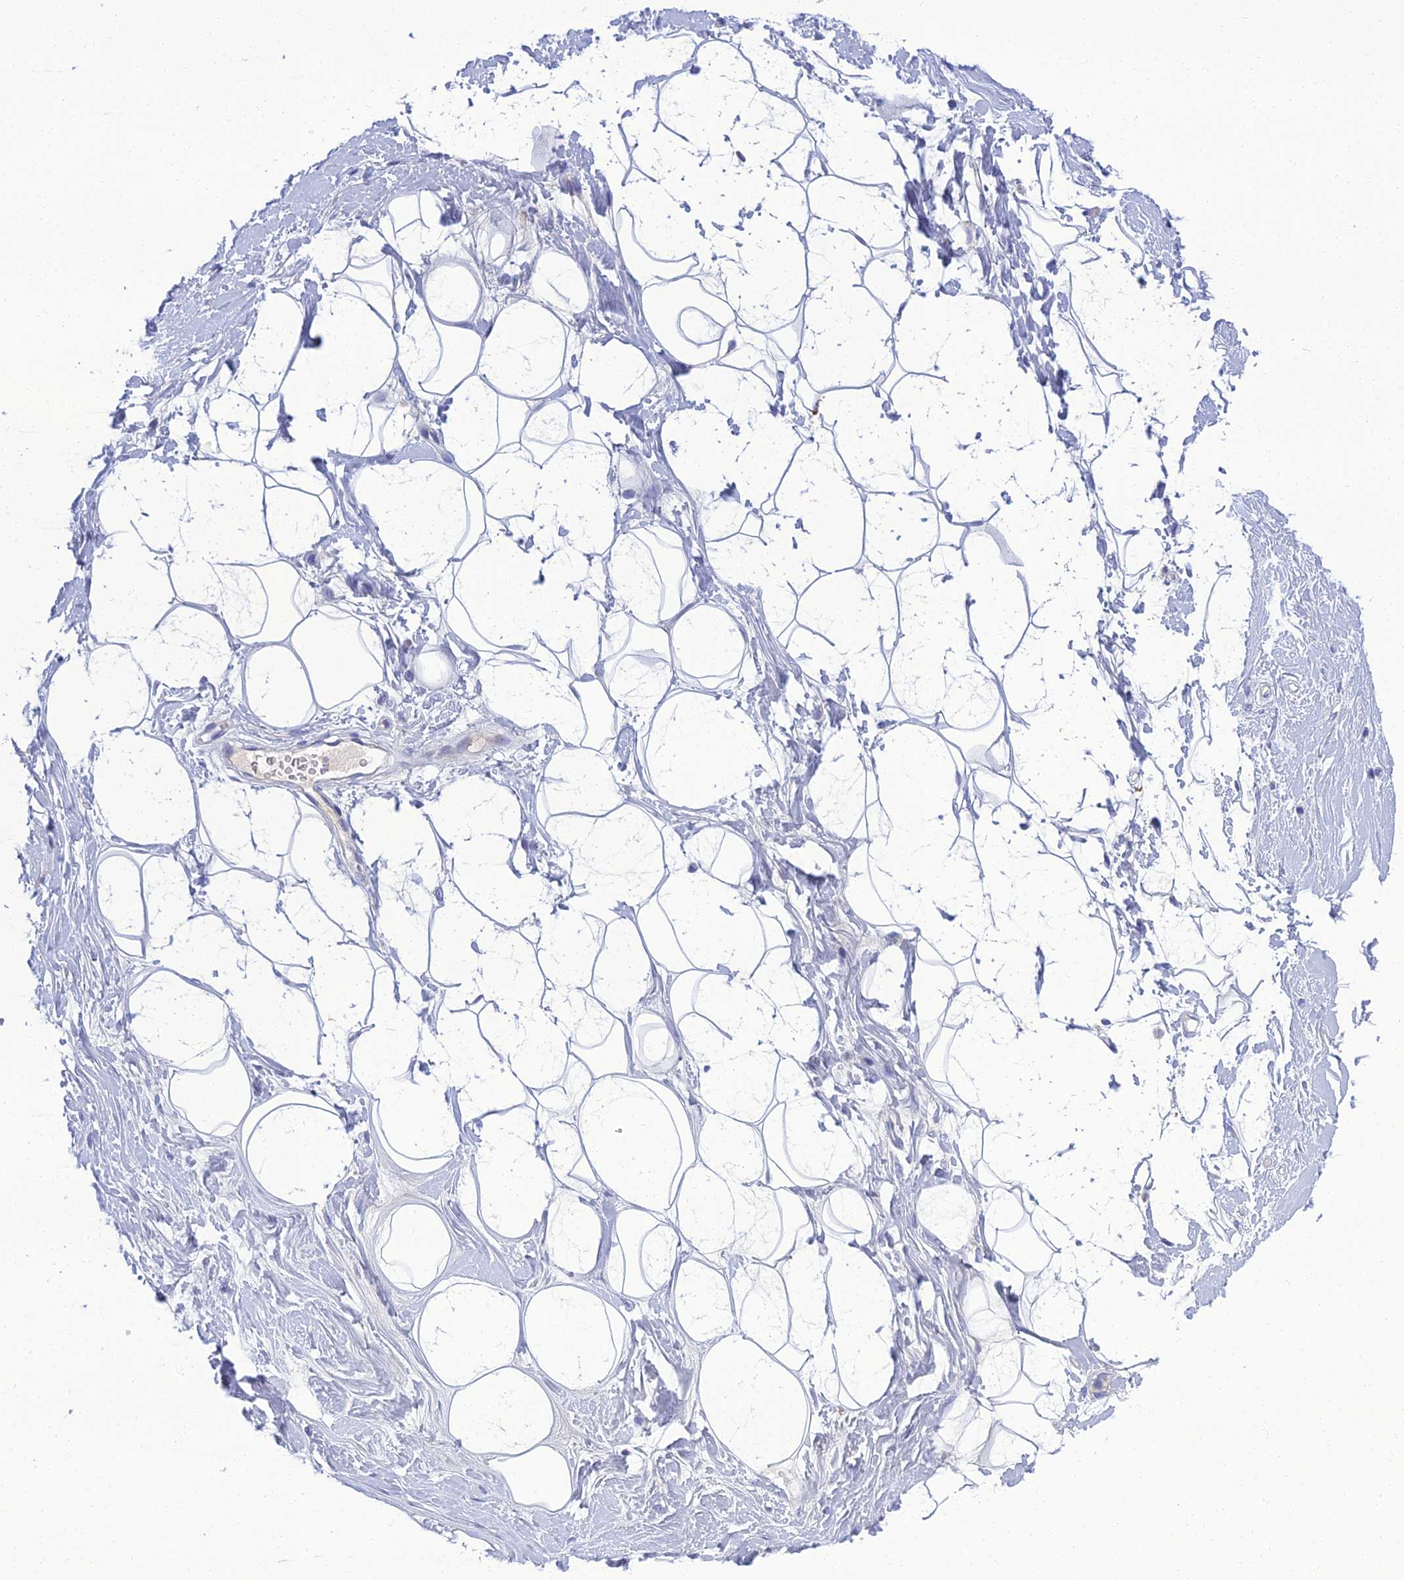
{"staining": {"intensity": "negative", "quantity": "none", "location": "none"}, "tissue": "adipose tissue", "cell_type": "Adipocytes", "image_type": "normal", "snomed": [{"axis": "morphology", "description": "Normal tissue, NOS"}, {"axis": "topography", "description": "Breast"}], "caption": "This is an IHC image of benign human adipose tissue. There is no staining in adipocytes.", "gene": "SPTLC3", "patient": {"sex": "female", "age": 26}}